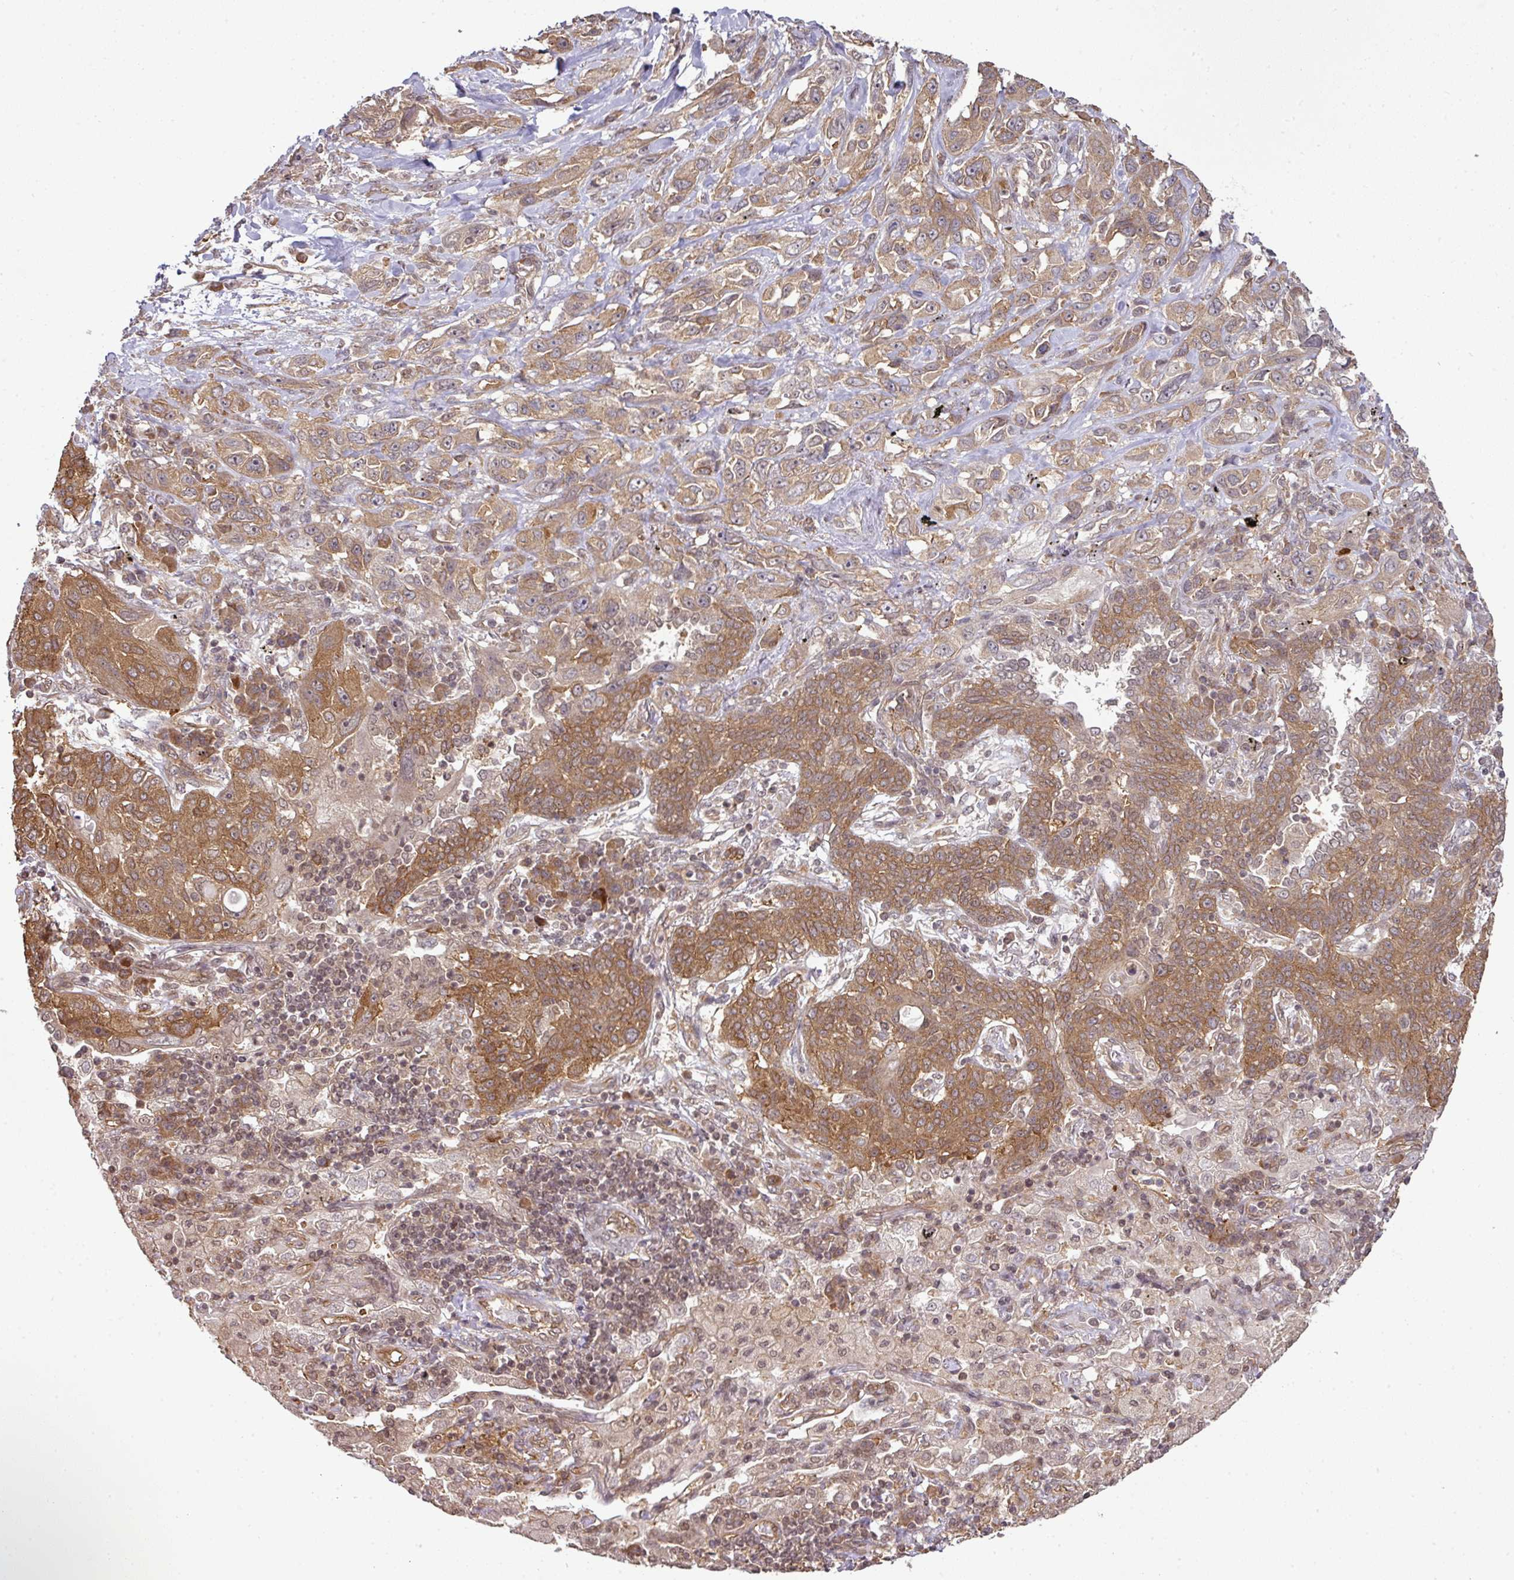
{"staining": {"intensity": "moderate", "quantity": ">75%", "location": "cytoplasmic/membranous"}, "tissue": "lung cancer", "cell_type": "Tumor cells", "image_type": "cancer", "snomed": [{"axis": "morphology", "description": "Squamous cell carcinoma, NOS"}, {"axis": "topography", "description": "Lung"}], "caption": "Protein staining demonstrates moderate cytoplasmic/membranous positivity in about >75% of tumor cells in lung cancer (squamous cell carcinoma).", "gene": "ANKRD18A", "patient": {"sex": "female", "age": 70}}